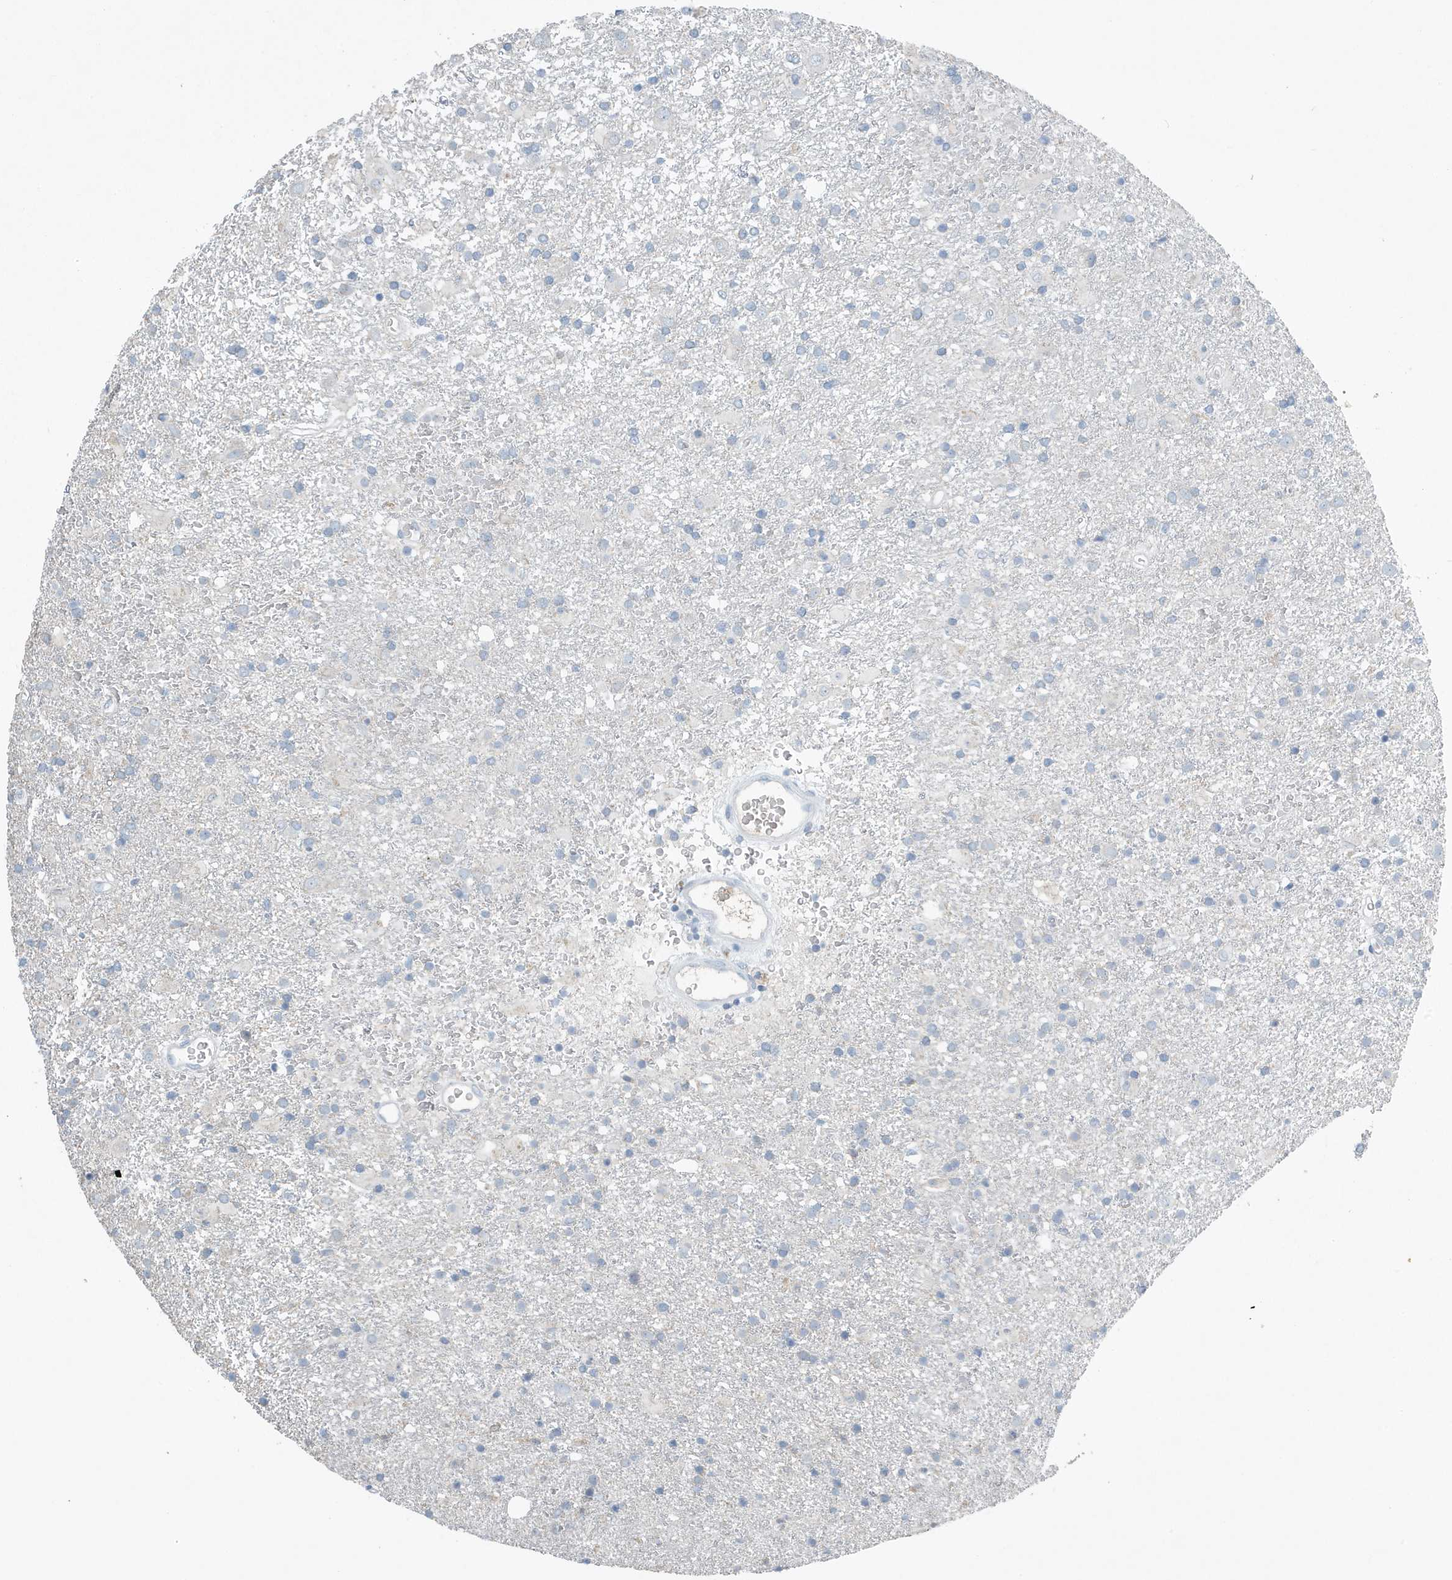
{"staining": {"intensity": "negative", "quantity": "none", "location": "none"}, "tissue": "glioma", "cell_type": "Tumor cells", "image_type": "cancer", "snomed": [{"axis": "morphology", "description": "Glioma, malignant, Low grade"}, {"axis": "topography", "description": "Brain"}], "caption": "Tumor cells are negative for brown protein staining in glioma.", "gene": "UGT2B4", "patient": {"sex": "male", "age": 65}}